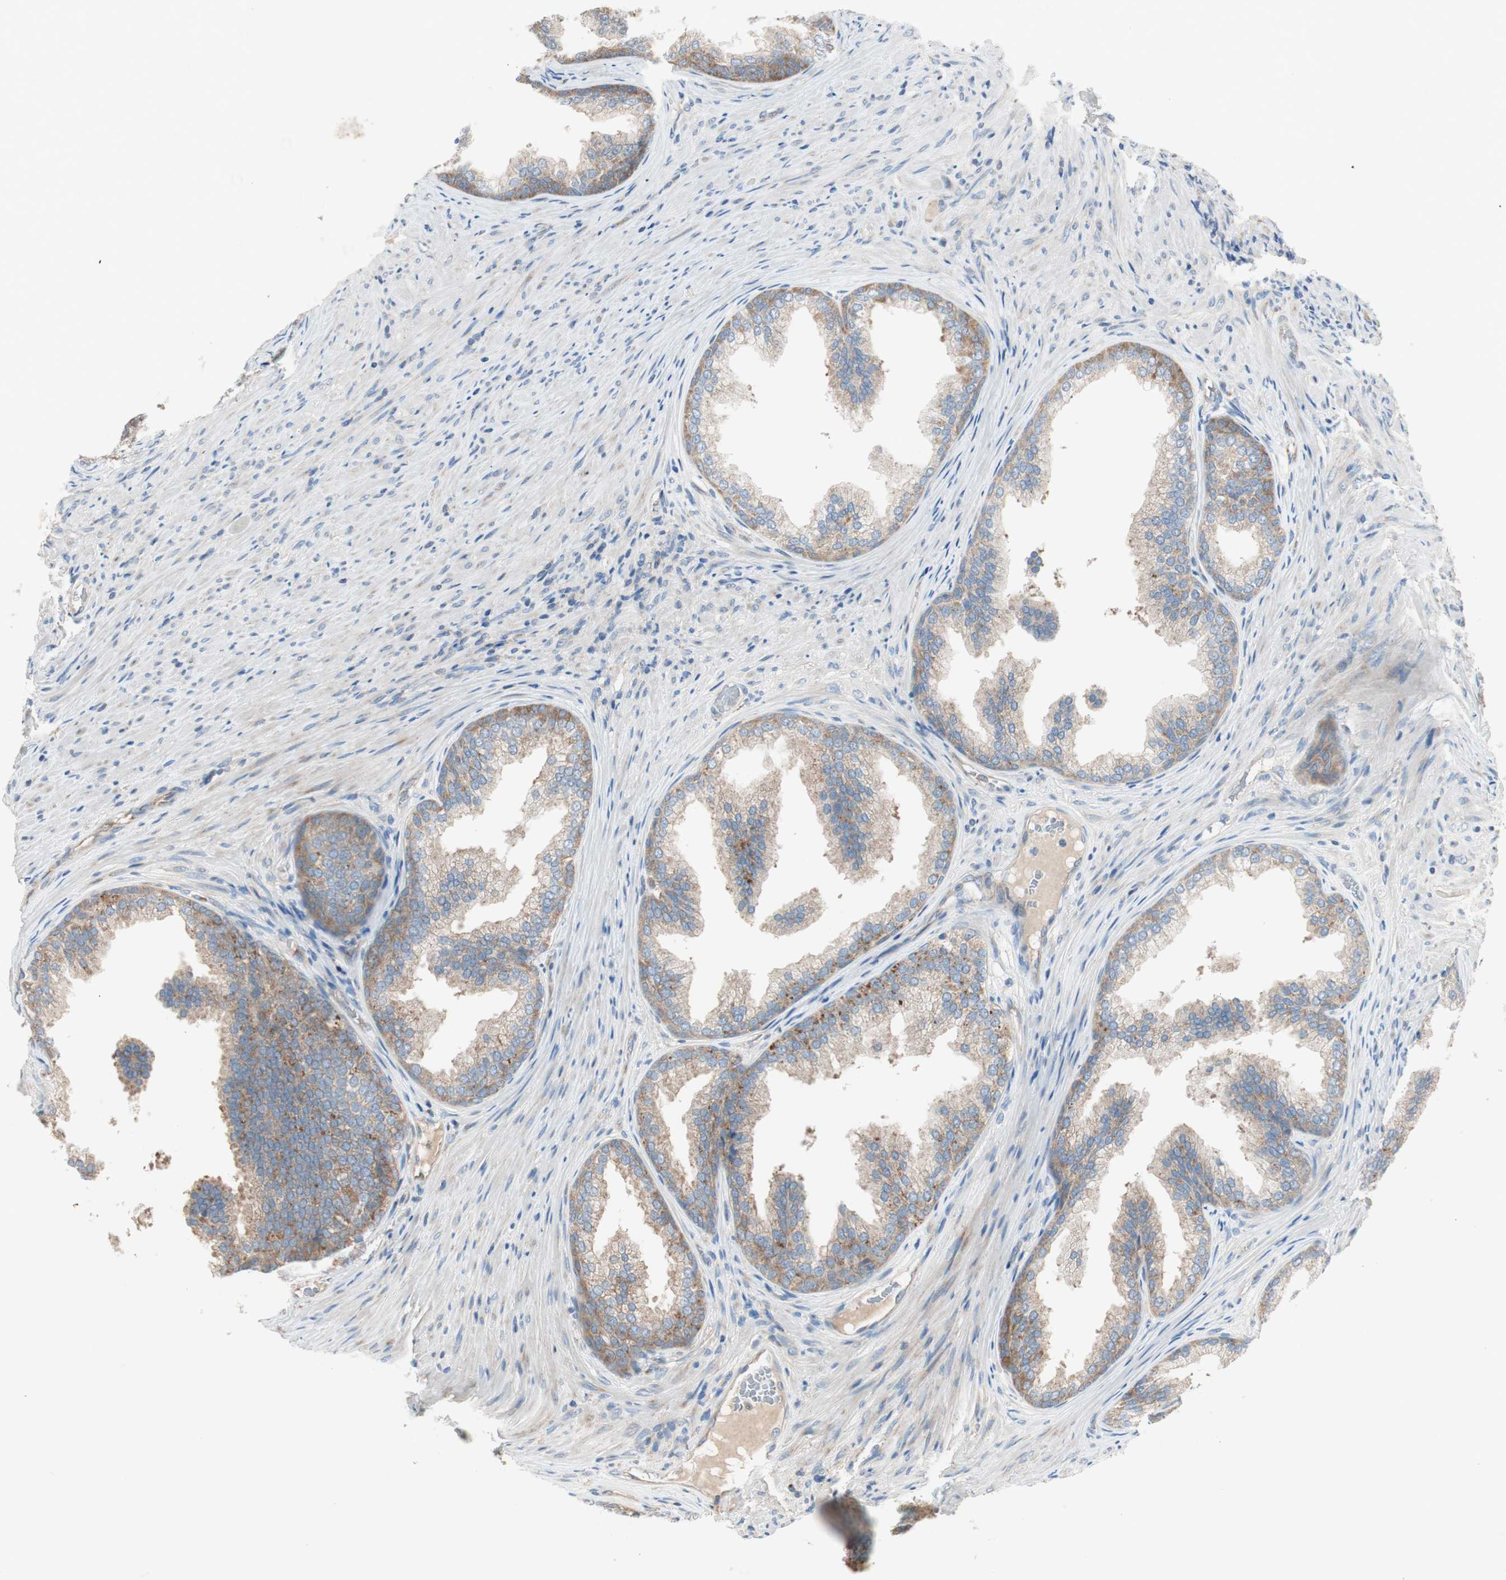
{"staining": {"intensity": "moderate", "quantity": ">75%", "location": "cytoplasmic/membranous"}, "tissue": "prostate", "cell_type": "Glandular cells", "image_type": "normal", "snomed": [{"axis": "morphology", "description": "Normal tissue, NOS"}, {"axis": "topography", "description": "Prostate"}], "caption": "Glandular cells demonstrate moderate cytoplasmic/membranous expression in about >75% of cells in normal prostate. (IHC, brightfield microscopy, high magnification).", "gene": "RPL23", "patient": {"sex": "male", "age": 76}}